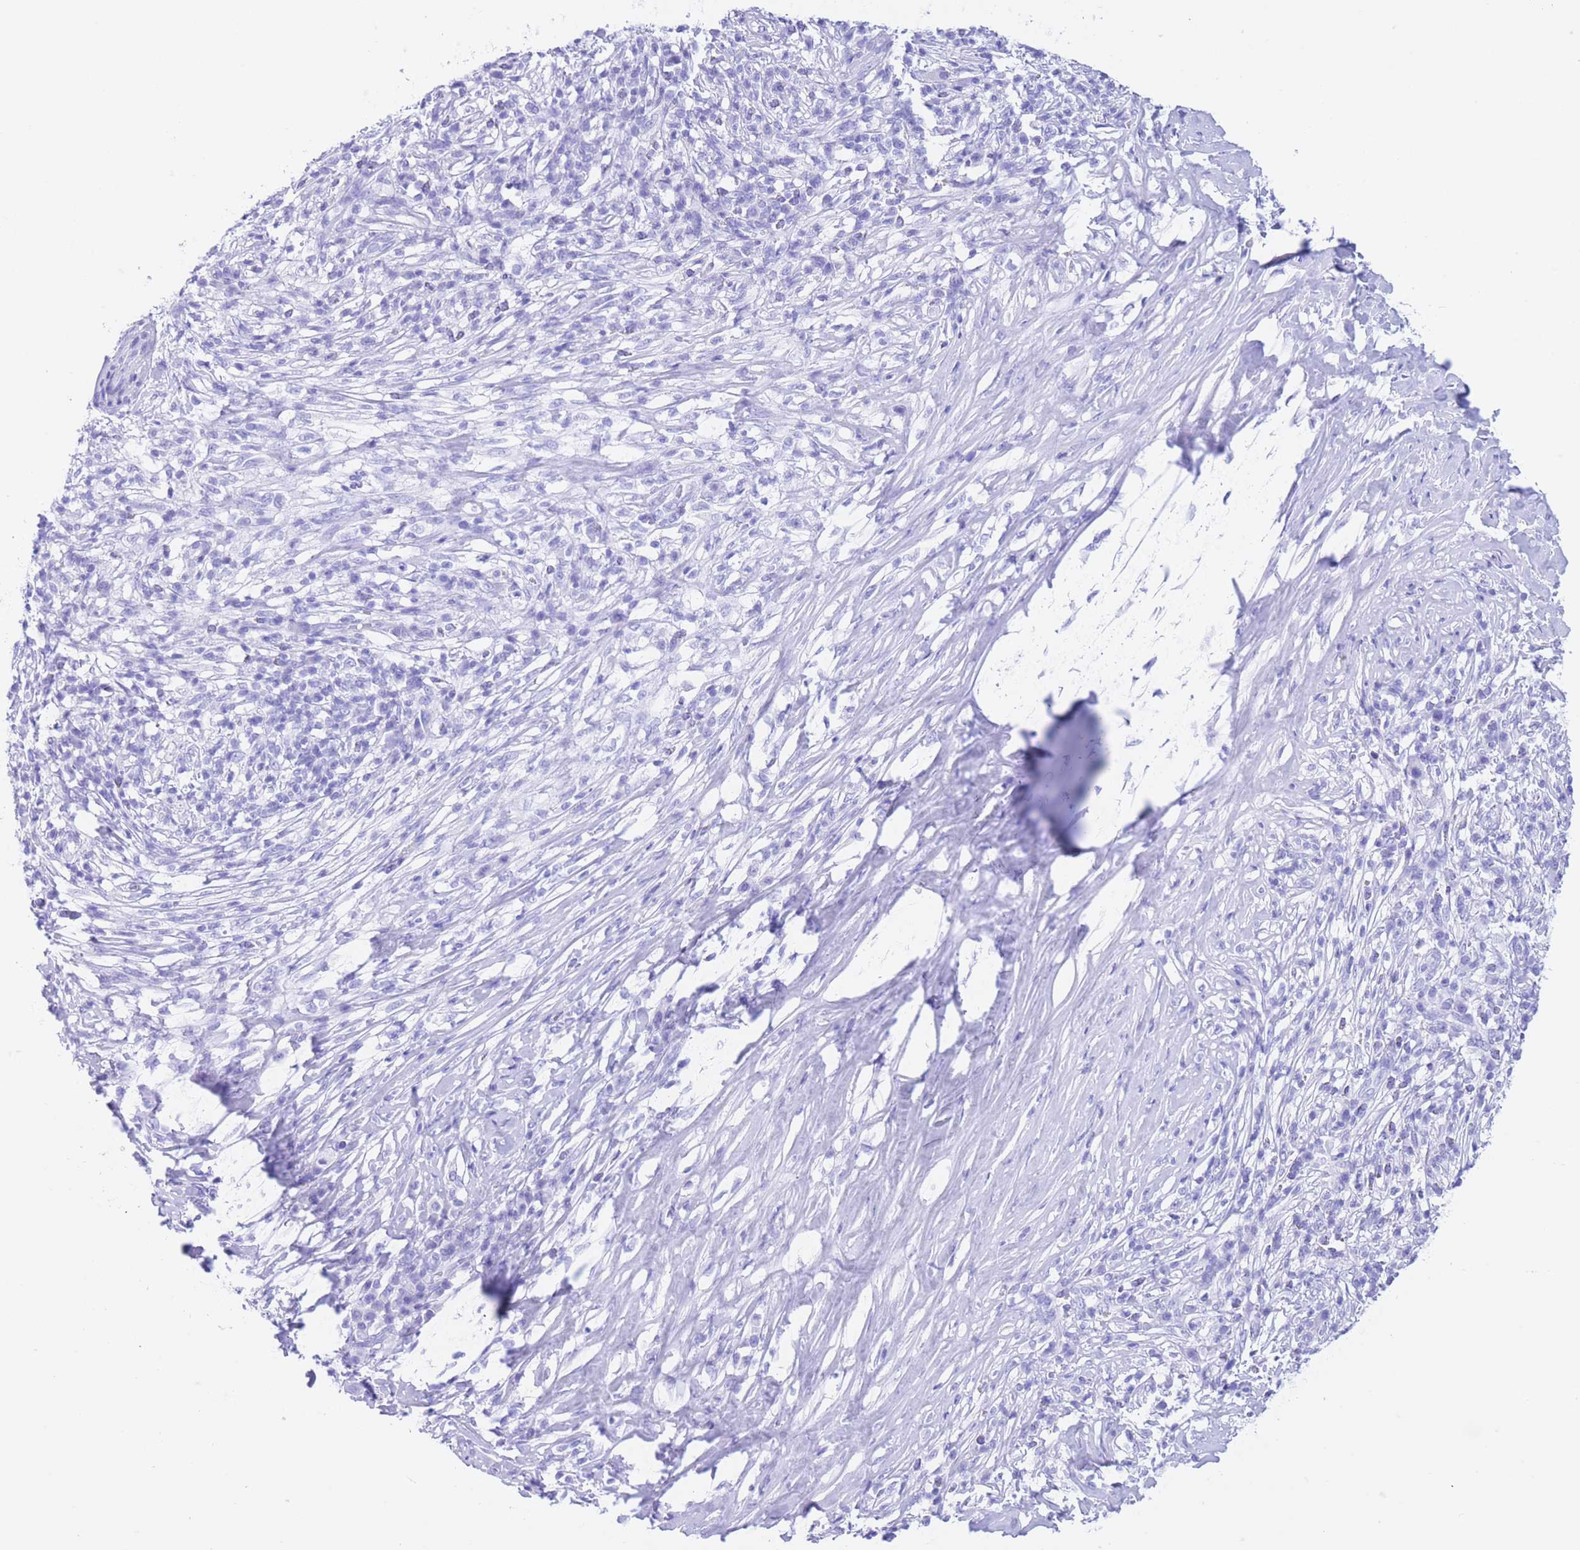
{"staining": {"intensity": "negative", "quantity": "none", "location": "none"}, "tissue": "melanoma", "cell_type": "Tumor cells", "image_type": "cancer", "snomed": [{"axis": "morphology", "description": "Malignant melanoma, NOS"}, {"axis": "topography", "description": "Skin"}], "caption": "A photomicrograph of malignant melanoma stained for a protein reveals no brown staining in tumor cells.", "gene": "SLCO1B3", "patient": {"sex": "male", "age": 66}}